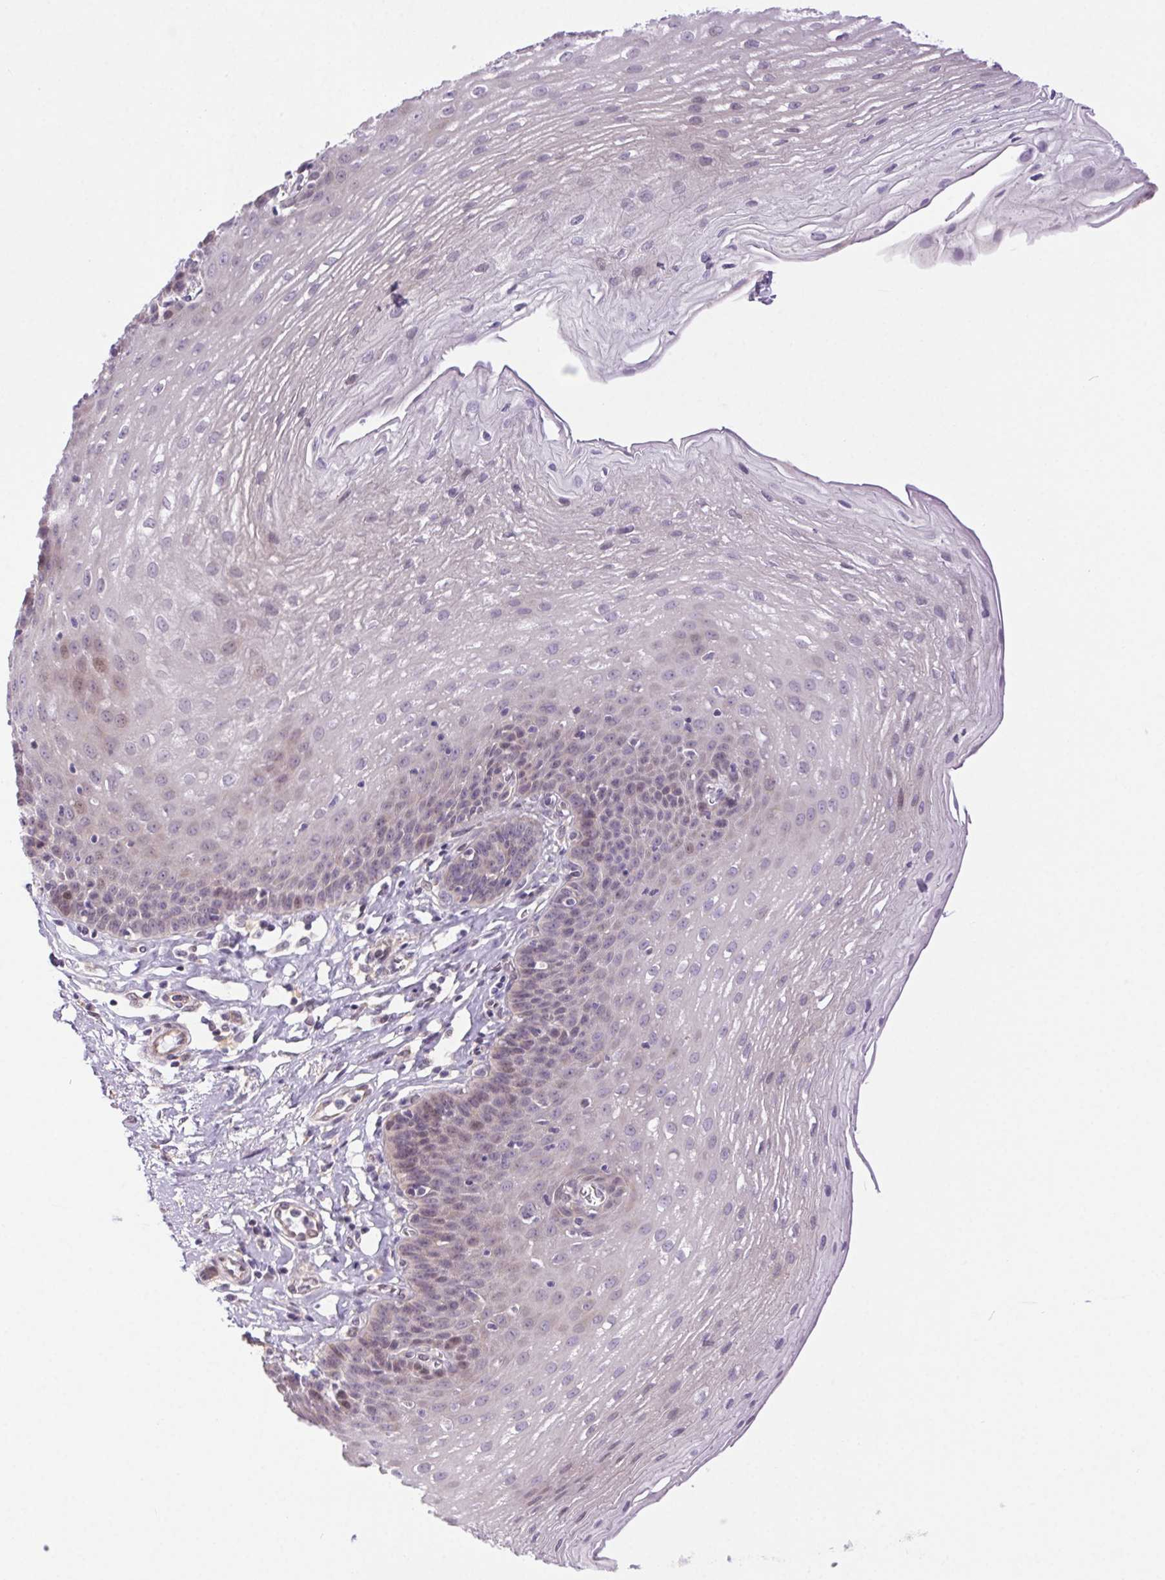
{"staining": {"intensity": "negative", "quantity": "none", "location": "none"}, "tissue": "esophagus", "cell_type": "Squamous epithelial cells", "image_type": "normal", "snomed": [{"axis": "morphology", "description": "Normal tissue, NOS"}, {"axis": "topography", "description": "Esophagus"}], "caption": "Immunohistochemistry (IHC) micrograph of unremarkable human esophagus stained for a protein (brown), which demonstrates no positivity in squamous epithelial cells. The staining was performed using DAB to visualize the protein expression in brown, while the nuclei were stained in blue with hematoxylin (Magnification: 20x).", "gene": "SYT11", "patient": {"sex": "female", "age": 81}}